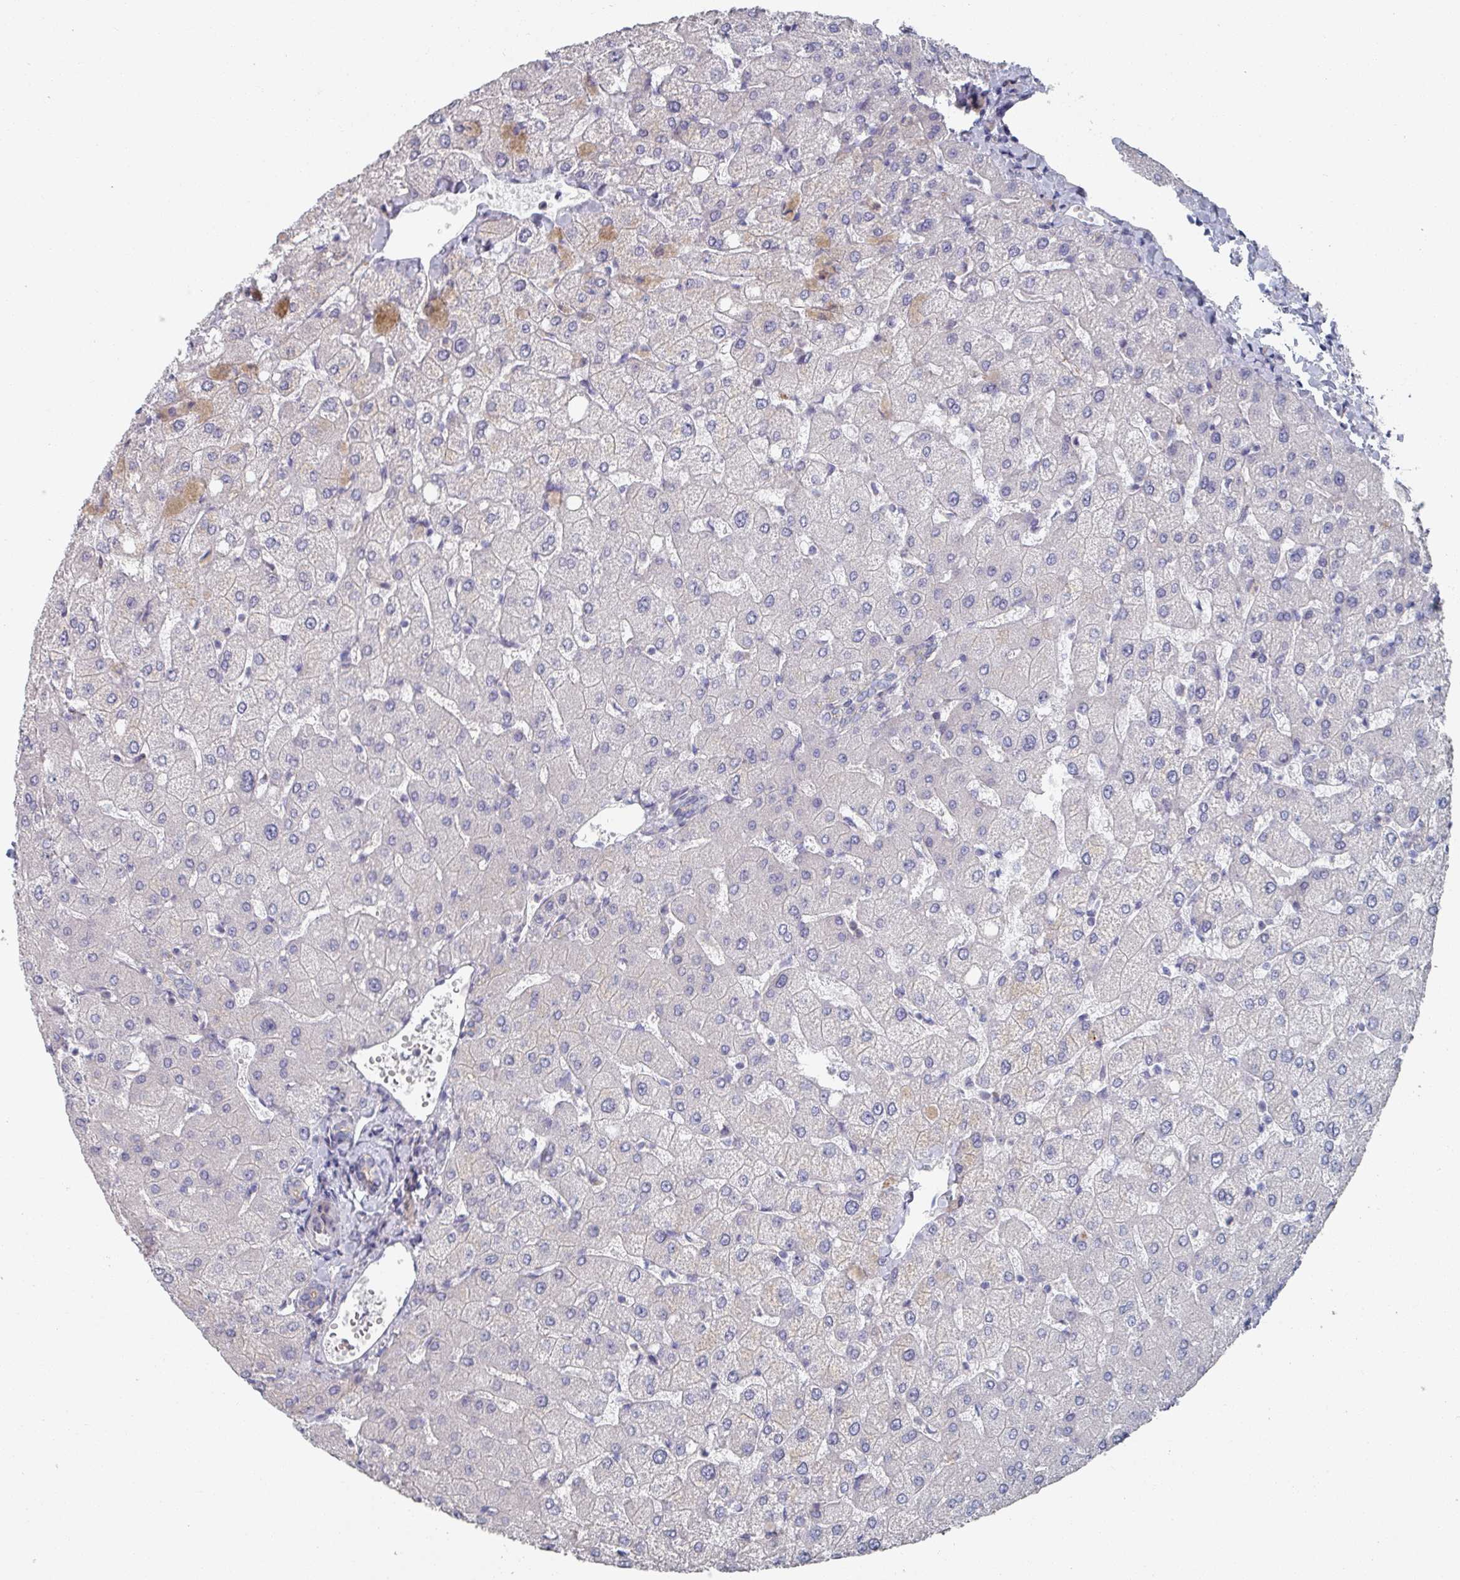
{"staining": {"intensity": "negative", "quantity": "none", "location": "none"}, "tissue": "liver", "cell_type": "Cholangiocytes", "image_type": "normal", "snomed": [{"axis": "morphology", "description": "Normal tissue, NOS"}, {"axis": "topography", "description": "Liver"}], "caption": "This is a micrograph of immunohistochemistry (IHC) staining of benign liver, which shows no staining in cholangiocytes.", "gene": "EFL1", "patient": {"sex": "female", "age": 54}}